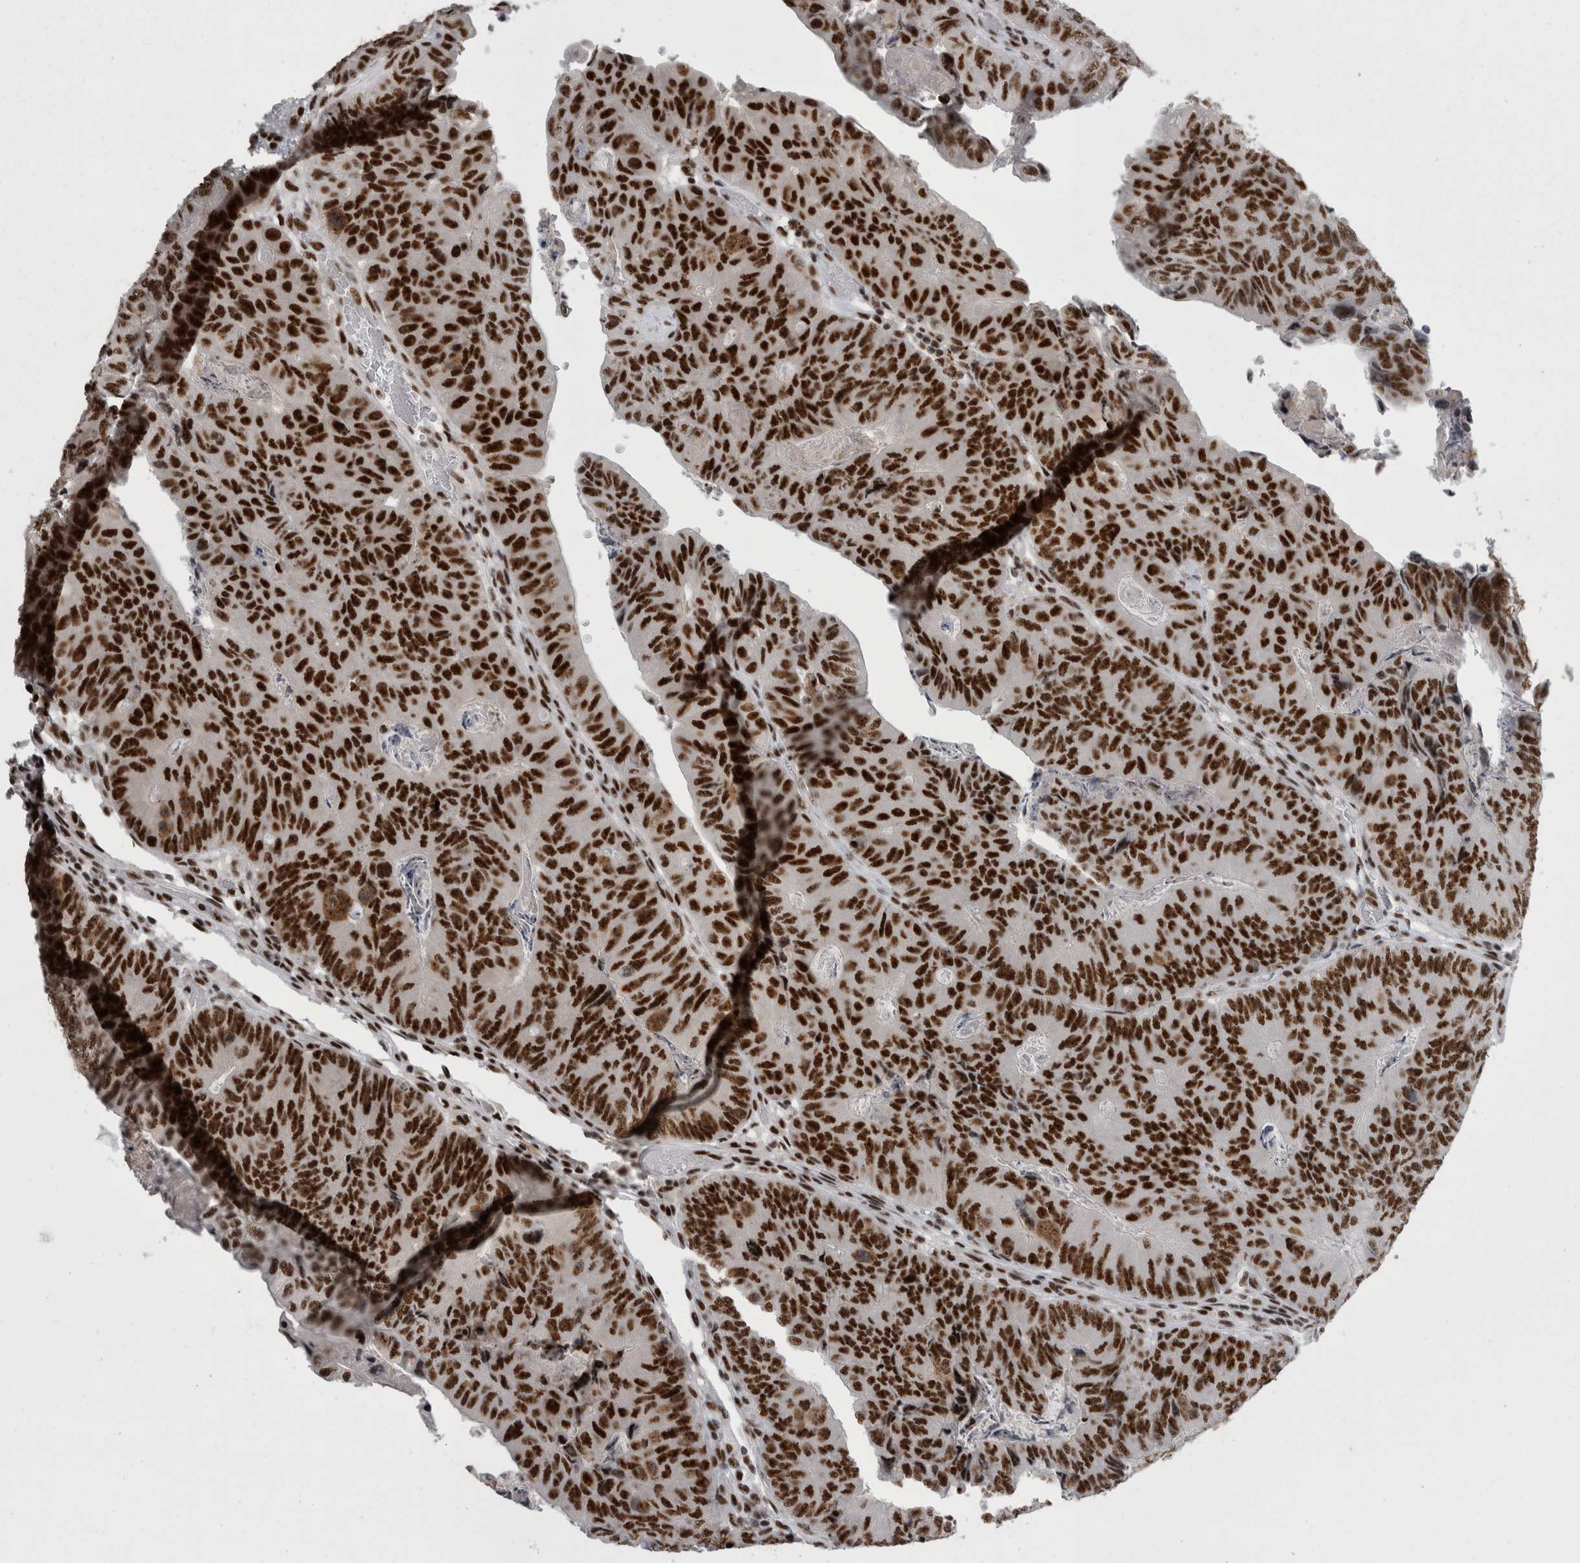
{"staining": {"intensity": "strong", "quantity": ">75%", "location": "nuclear"}, "tissue": "colorectal cancer", "cell_type": "Tumor cells", "image_type": "cancer", "snomed": [{"axis": "morphology", "description": "Adenocarcinoma, NOS"}, {"axis": "topography", "description": "Colon"}], "caption": "Immunohistochemical staining of colorectal cancer displays high levels of strong nuclear protein positivity in approximately >75% of tumor cells.", "gene": "SNRNP40", "patient": {"sex": "female", "age": 67}}